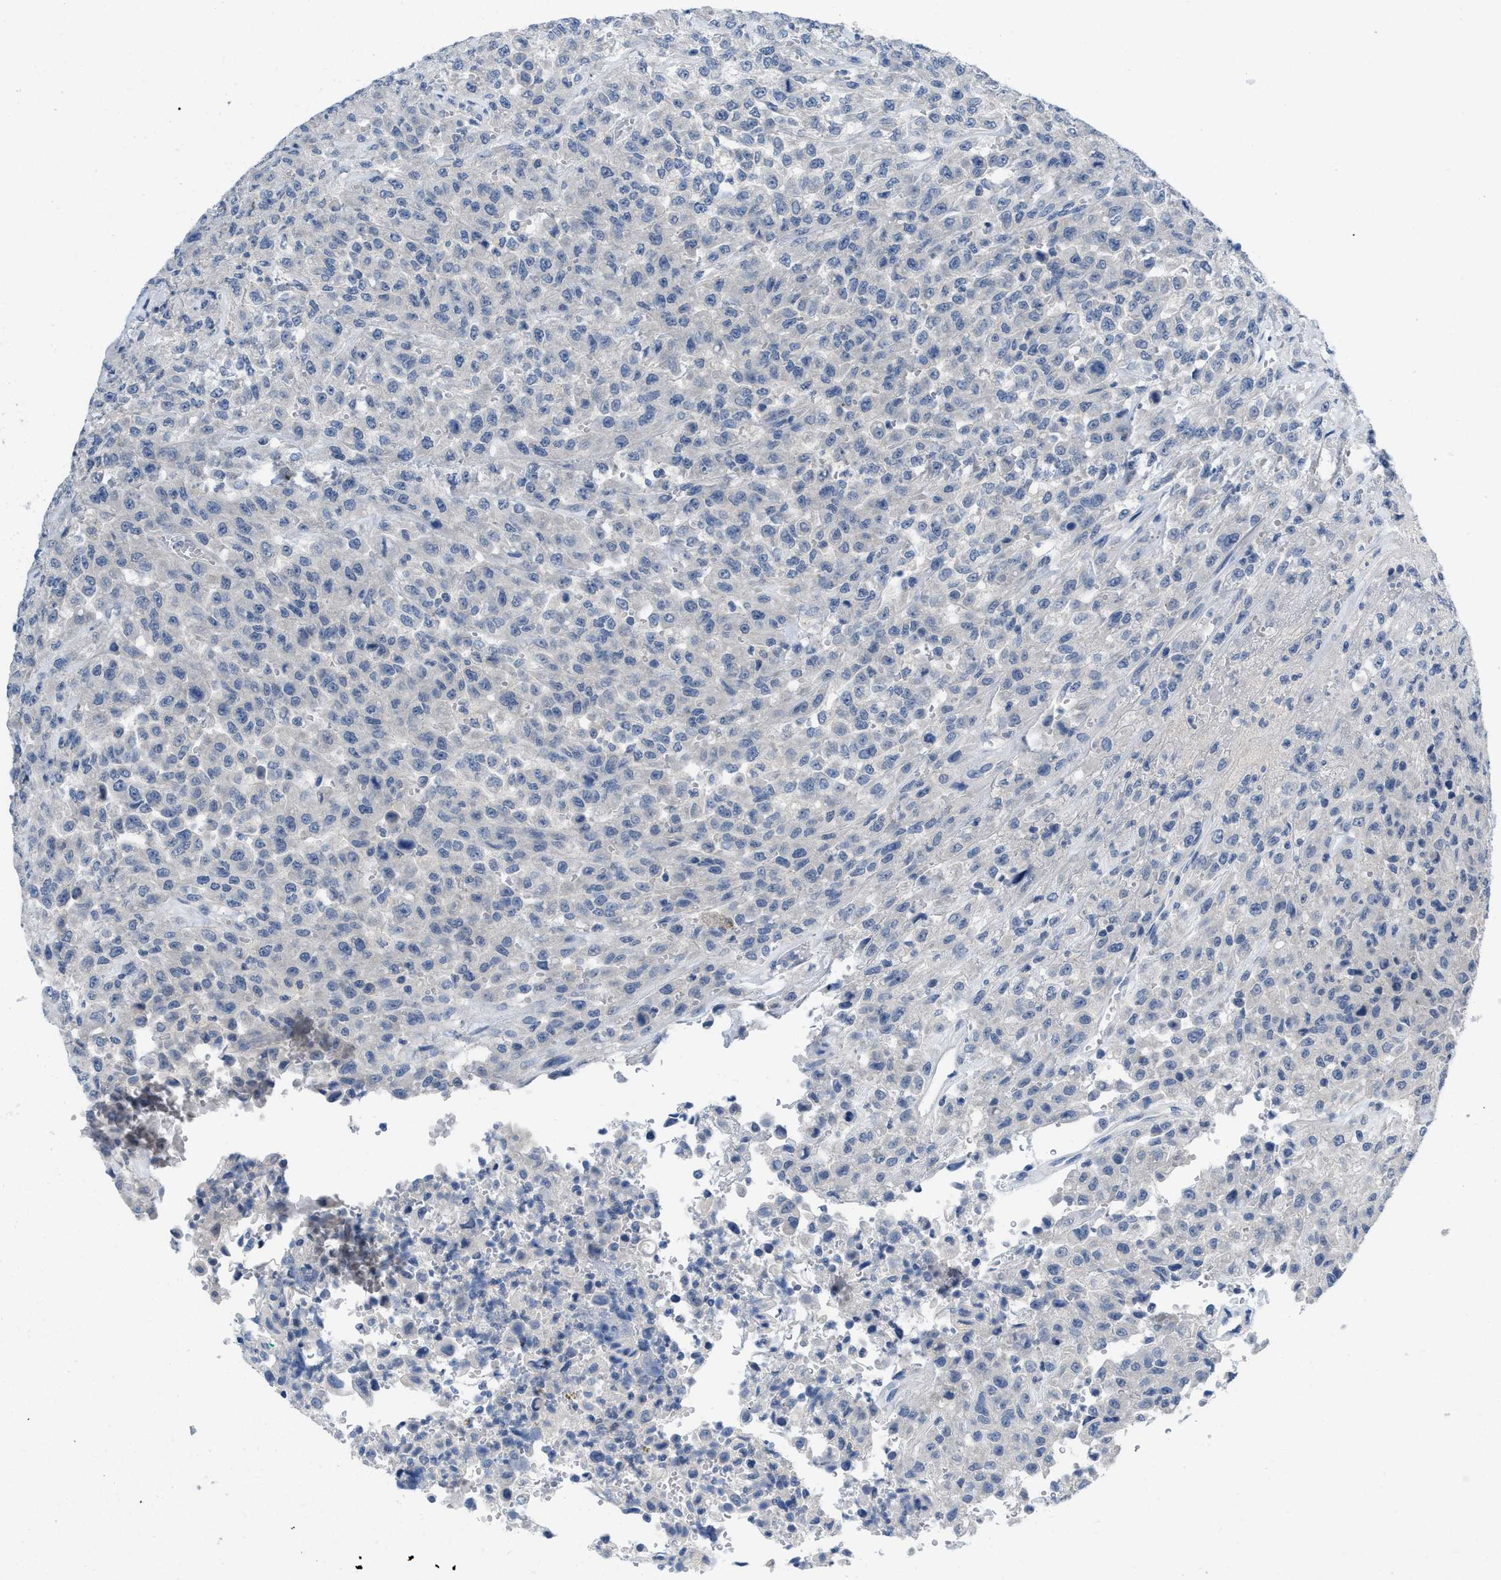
{"staining": {"intensity": "negative", "quantity": "none", "location": "none"}, "tissue": "urothelial cancer", "cell_type": "Tumor cells", "image_type": "cancer", "snomed": [{"axis": "morphology", "description": "Urothelial carcinoma, High grade"}, {"axis": "topography", "description": "Urinary bladder"}], "caption": "DAB immunohistochemical staining of human urothelial cancer displays no significant positivity in tumor cells.", "gene": "PYY", "patient": {"sex": "male", "age": 46}}